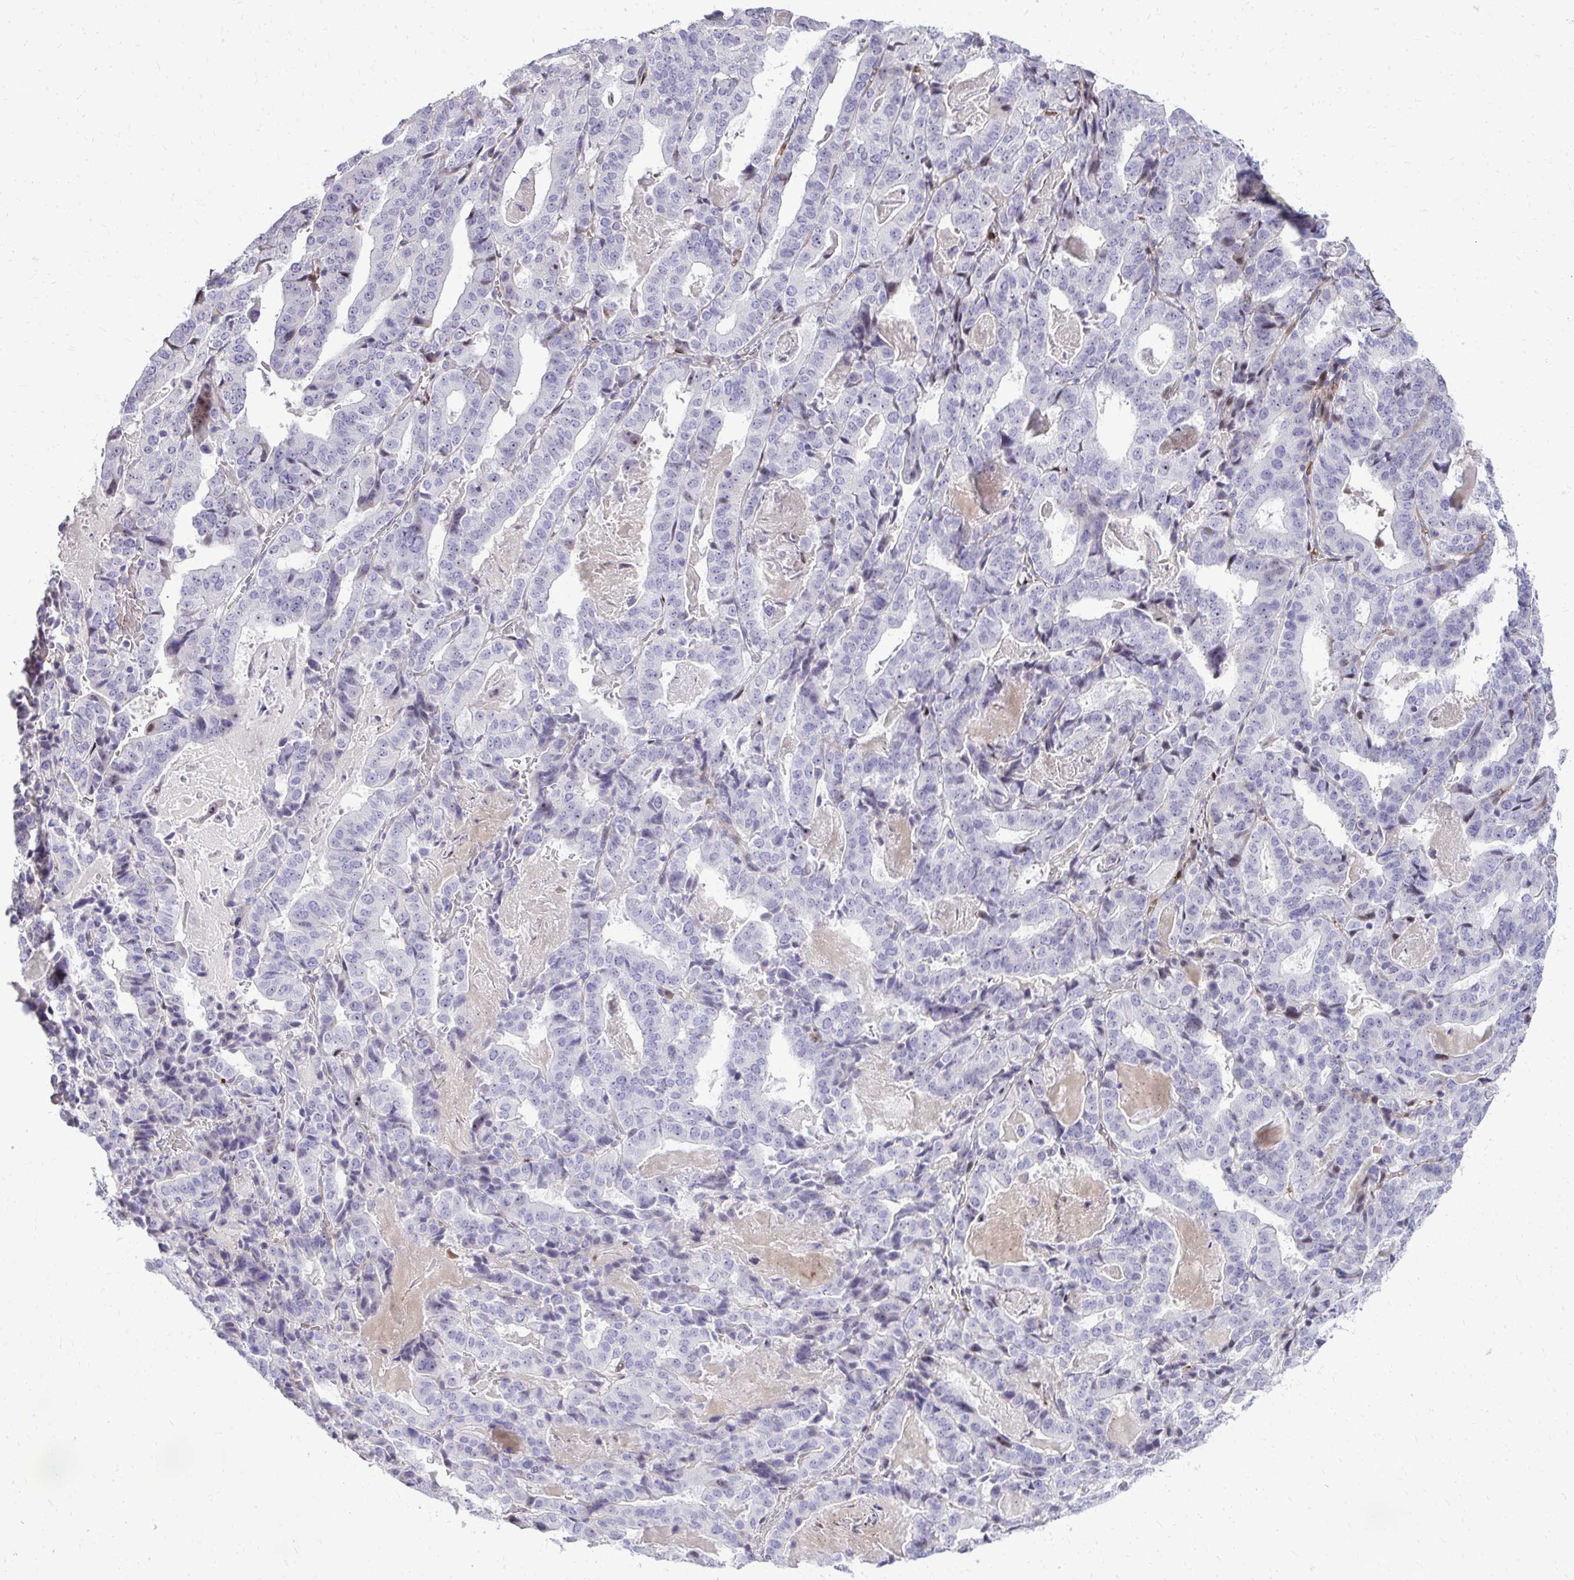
{"staining": {"intensity": "negative", "quantity": "none", "location": "none"}, "tissue": "stomach cancer", "cell_type": "Tumor cells", "image_type": "cancer", "snomed": [{"axis": "morphology", "description": "Adenocarcinoma, NOS"}, {"axis": "topography", "description": "Stomach"}], "caption": "IHC of human stomach cancer demonstrates no staining in tumor cells.", "gene": "DLX4", "patient": {"sex": "male", "age": 48}}